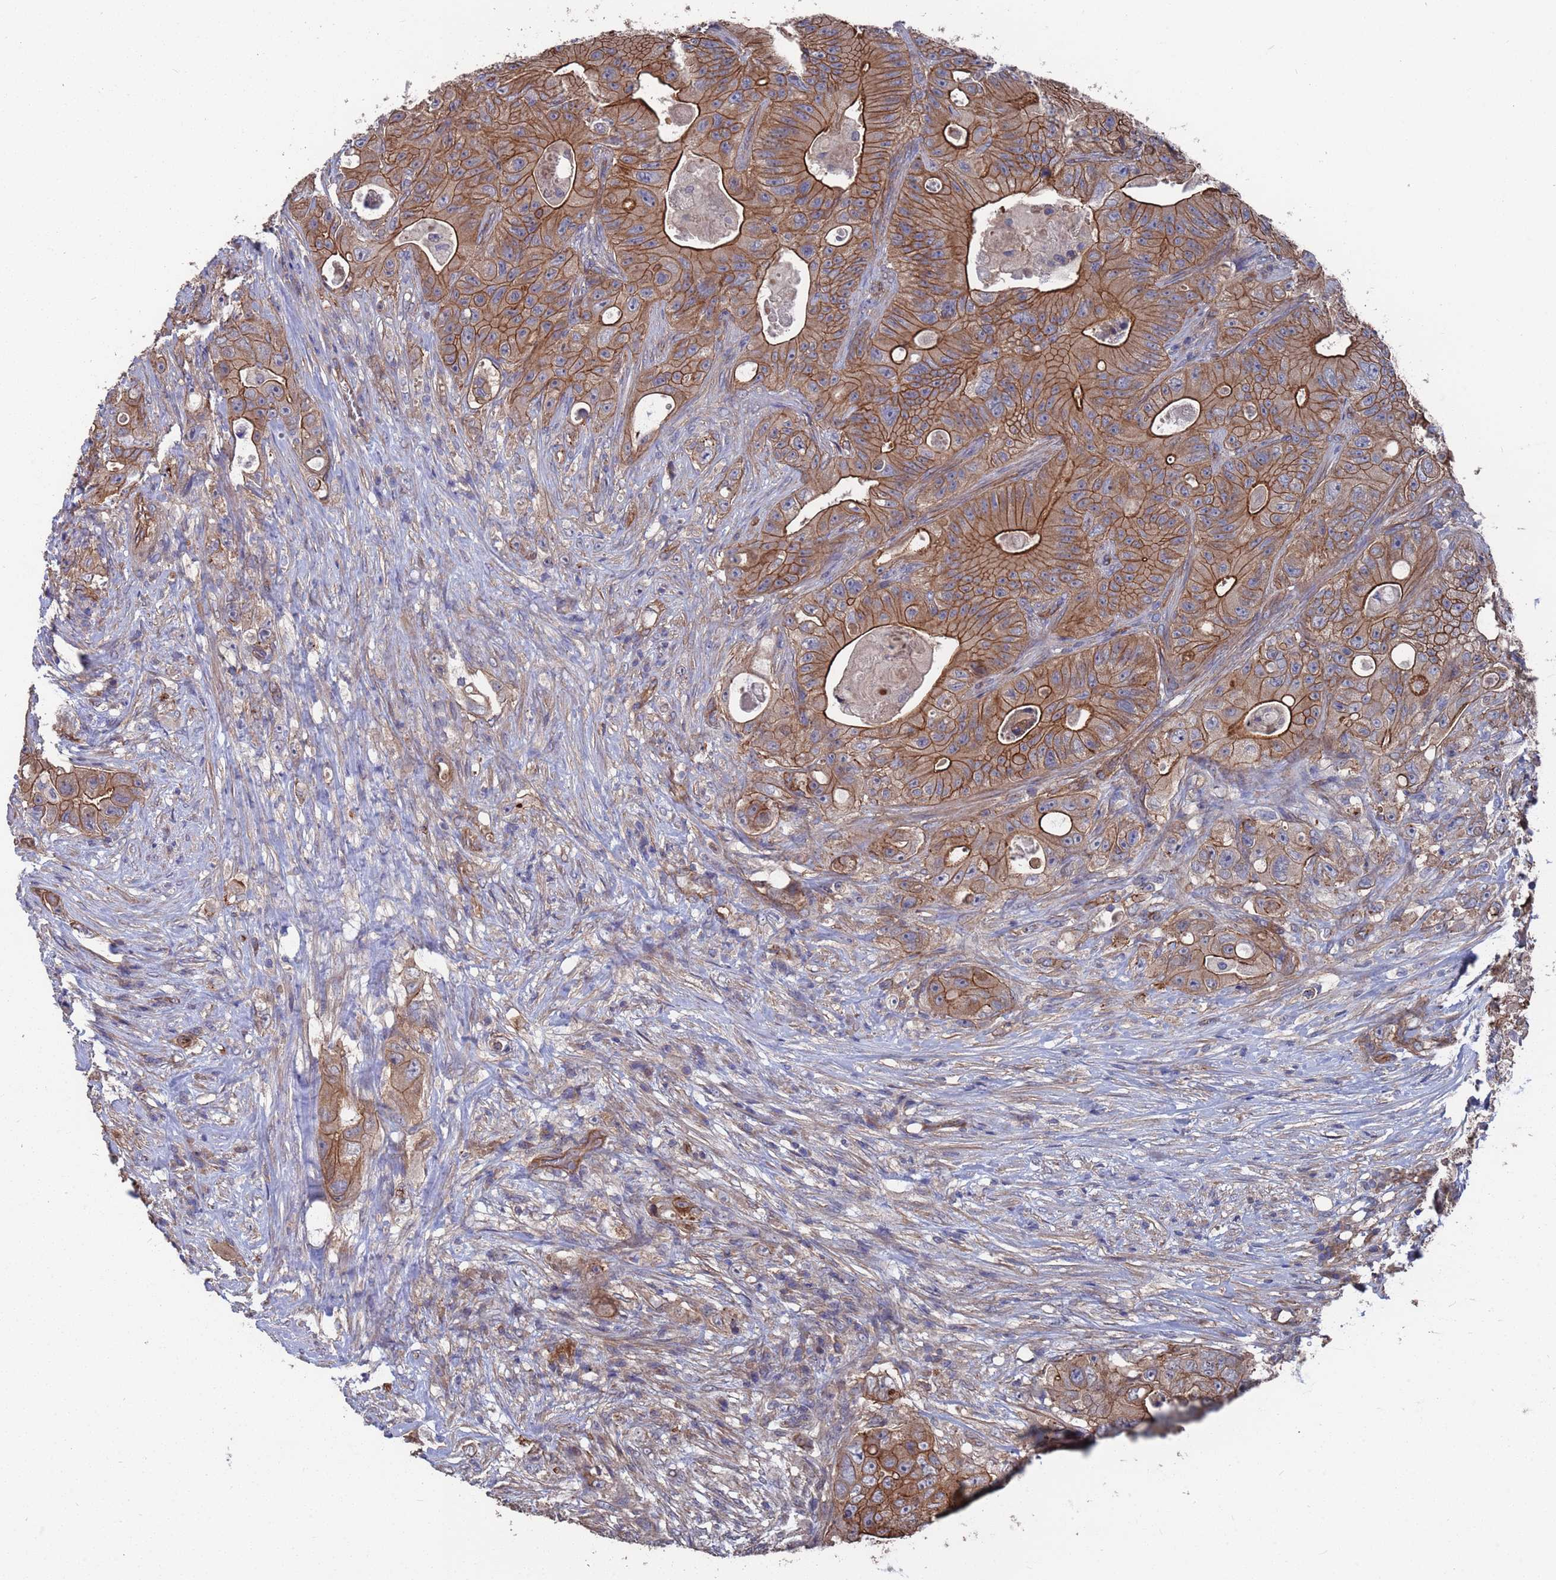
{"staining": {"intensity": "strong", "quantity": ">75%", "location": "cytoplasmic/membranous"}, "tissue": "colorectal cancer", "cell_type": "Tumor cells", "image_type": "cancer", "snomed": [{"axis": "morphology", "description": "Adenocarcinoma, NOS"}, {"axis": "topography", "description": "Colon"}], "caption": "A micrograph of colorectal cancer stained for a protein demonstrates strong cytoplasmic/membranous brown staining in tumor cells.", "gene": "NDUFAF6", "patient": {"sex": "female", "age": 46}}